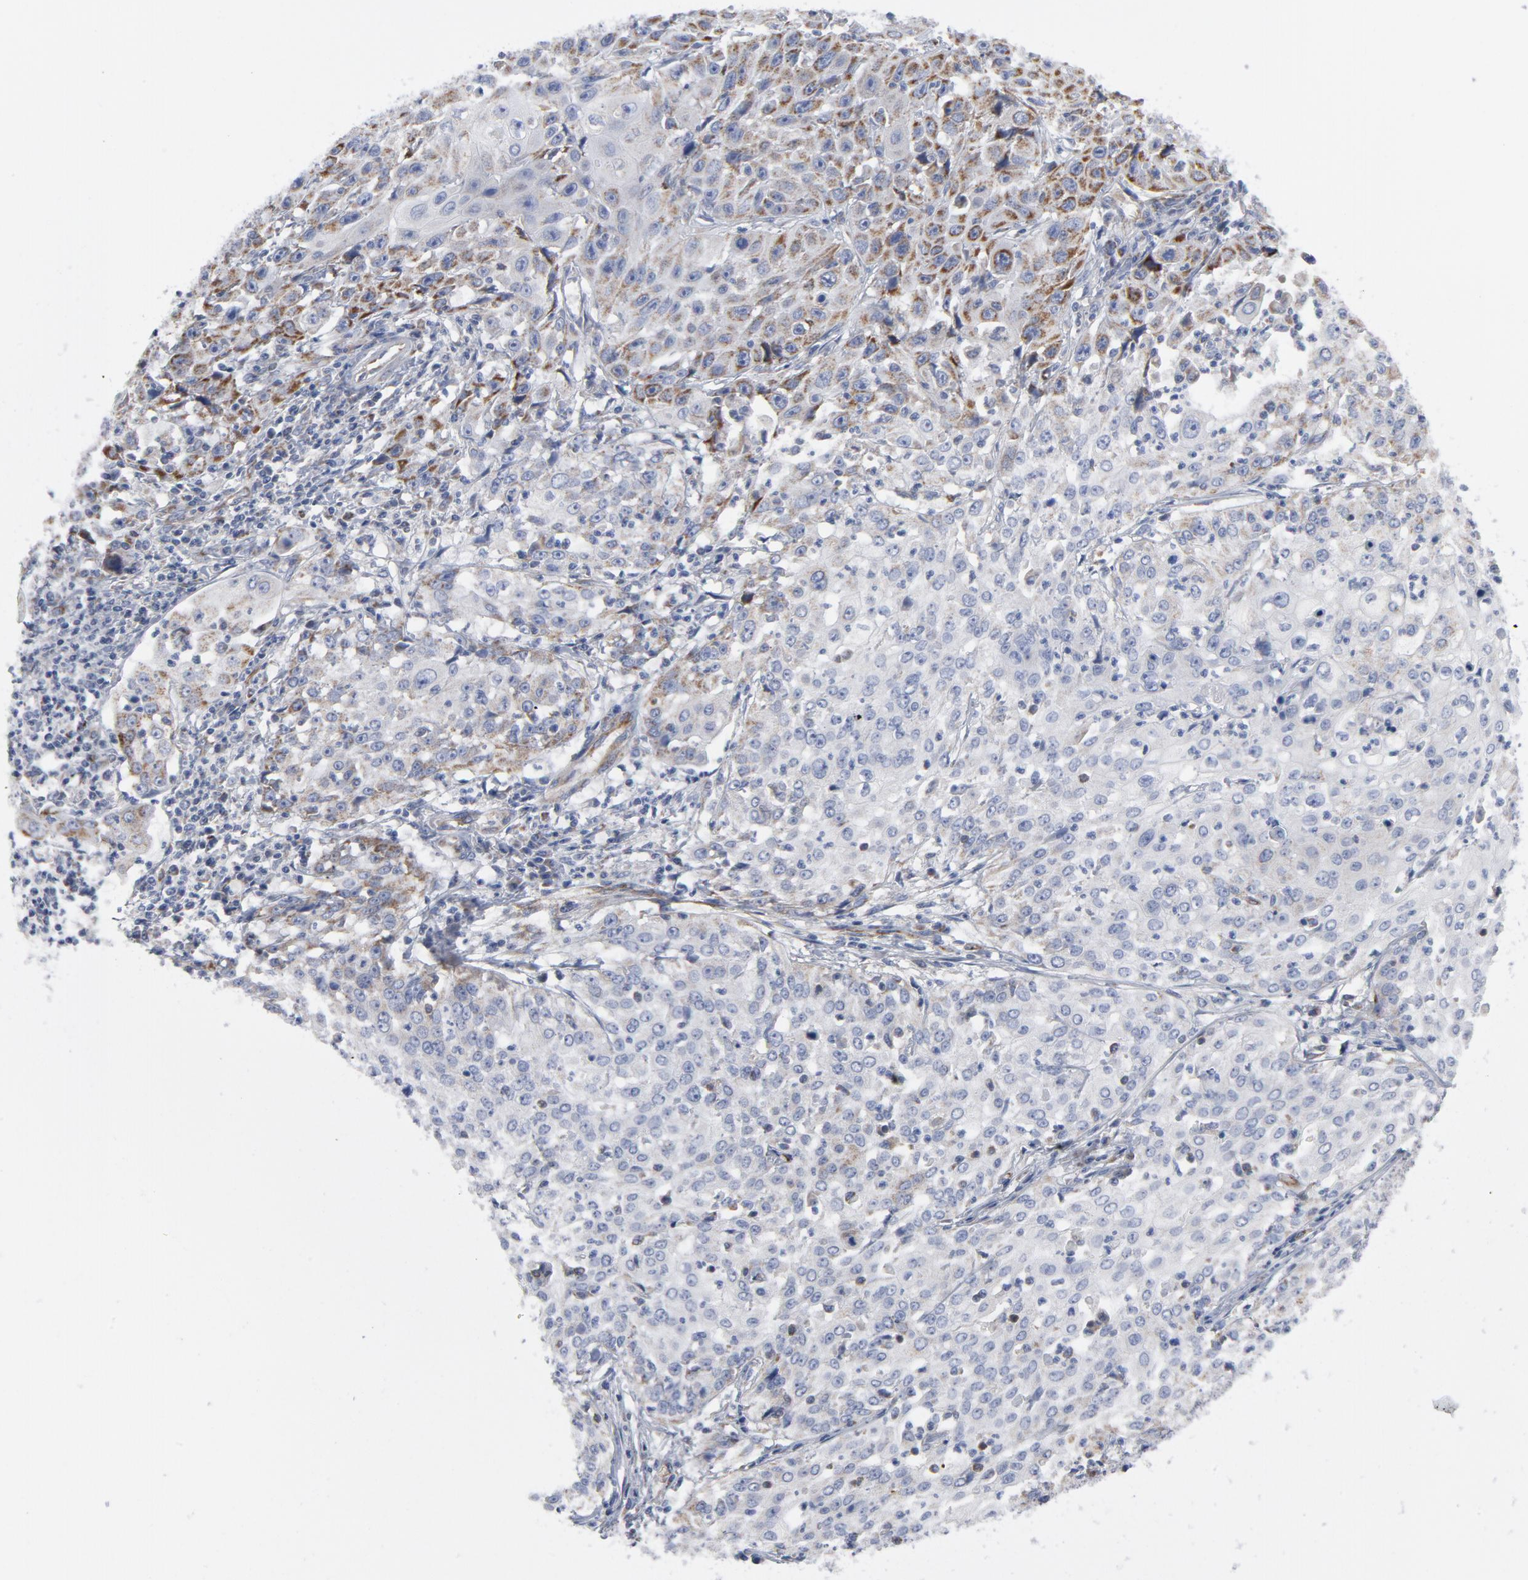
{"staining": {"intensity": "moderate", "quantity": ">75%", "location": "cytoplasmic/membranous"}, "tissue": "cervical cancer", "cell_type": "Tumor cells", "image_type": "cancer", "snomed": [{"axis": "morphology", "description": "Squamous cell carcinoma, NOS"}, {"axis": "topography", "description": "Cervix"}], "caption": "Immunohistochemical staining of human cervical squamous cell carcinoma reveals medium levels of moderate cytoplasmic/membranous staining in approximately >75% of tumor cells. The staining was performed using DAB to visualize the protein expression in brown, while the nuclei were stained in blue with hematoxylin (Magnification: 20x).", "gene": "OXA1L", "patient": {"sex": "female", "age": 39}}